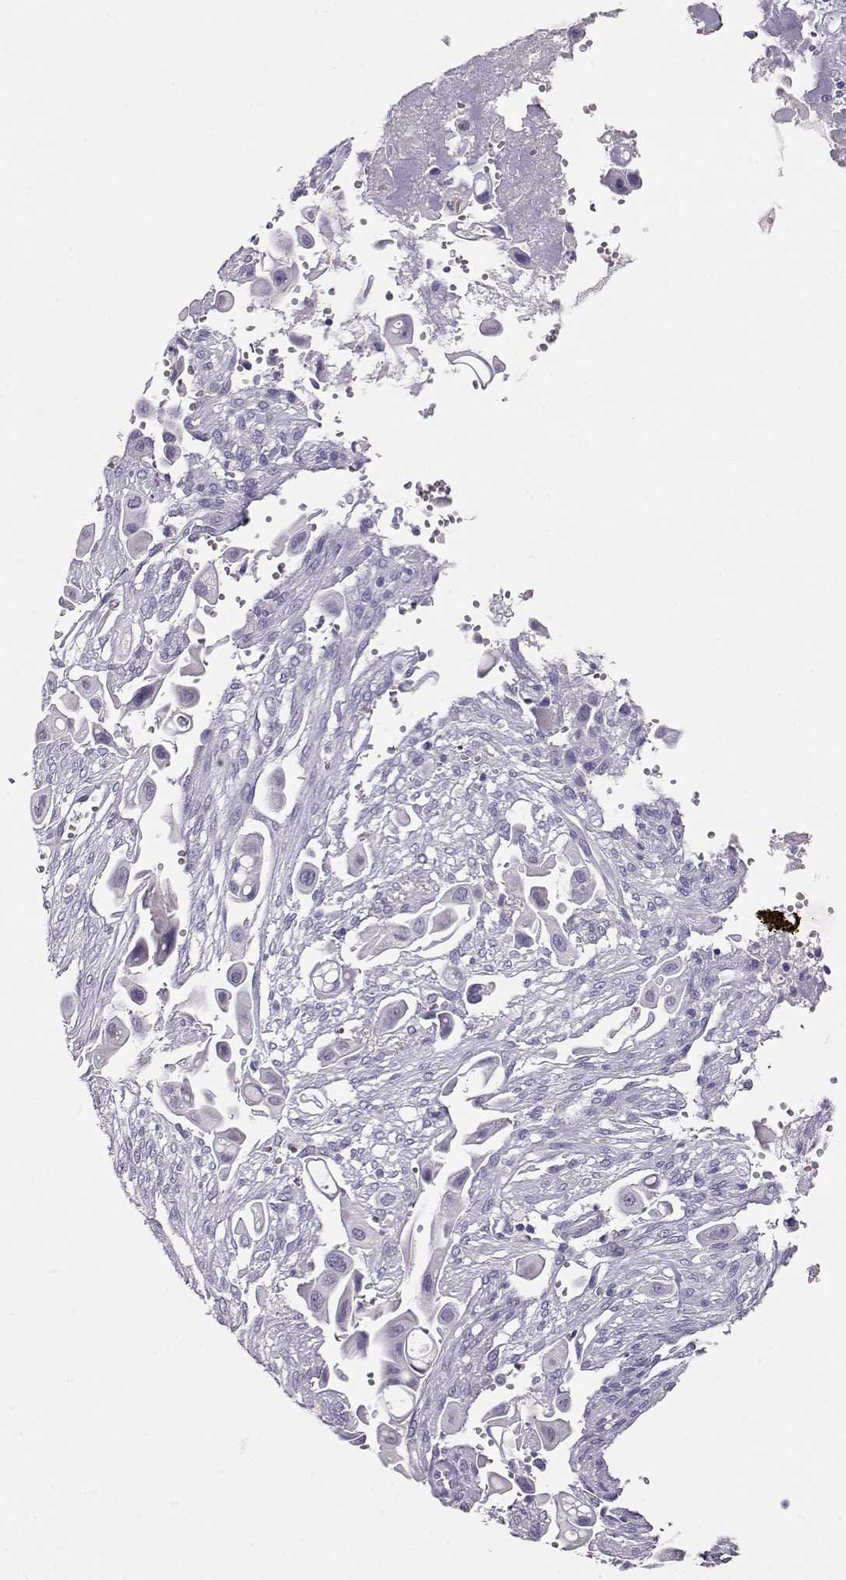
{"staining": {"intensity": "negative", "quantity": "none", "location": "none"}, "tissue": "pancreatic cancer", "cell_type": "Tumor cells", "image_type": "cancer", "snomed": [{"axis": "morphology", "description": "Adenocarcinoma, NOS"}, {"axis": "topography", "description": "Pancreas"}], "caption": "This is an immunohistochemistry image of pancreatic cancer (adenocarcinoma). There is no staining in tumor cells.", "gene": "RBM44", "patient": {"sex": "male", "age": 50}}